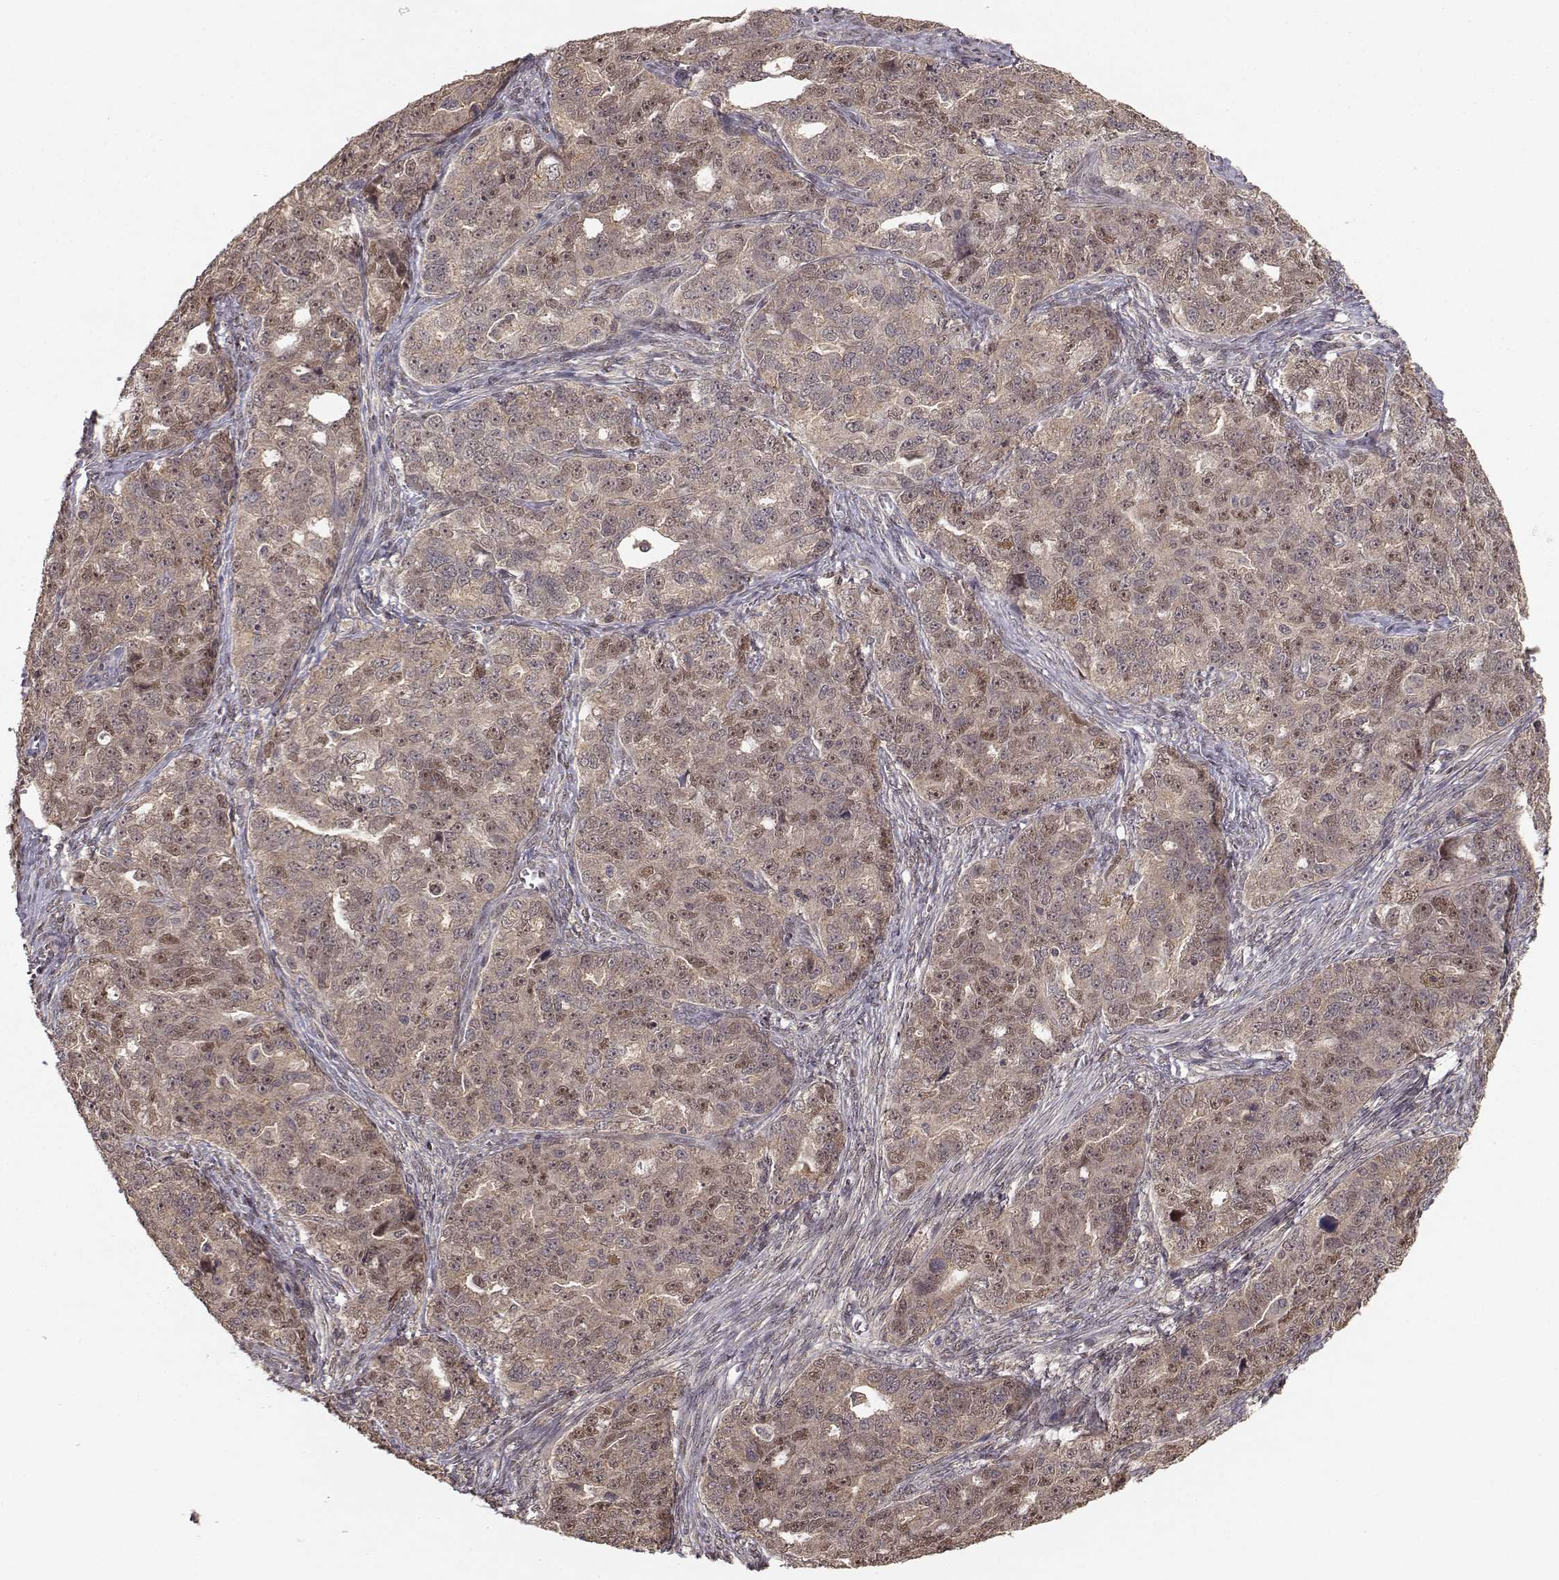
{"staining": {"intensity": "weak", "quantity": ">75%", "location": "cytoplasmic/membranous"}, "tissue": "ovarian cancer", "cell_type": "Tumor cells", "image_type": "cancer", "snomed": [{"axis": "morphology", "description": "Cystadenocarcinoma, serous, NOS"}, {"axis": "topography", "description": "Ovary"}], "caption": "A brown stain labels weak cytoplasmic/membranous expression of a protein in ovarian cancer tumor cells. The staining was performed using DAB to visualize the protein expression in brown, while the nuclei were stained in blue with hematoxylin (Magnification: 20x).", "gene": "PLEKHG3", "patient": {"sex": "female", "age": 51}}